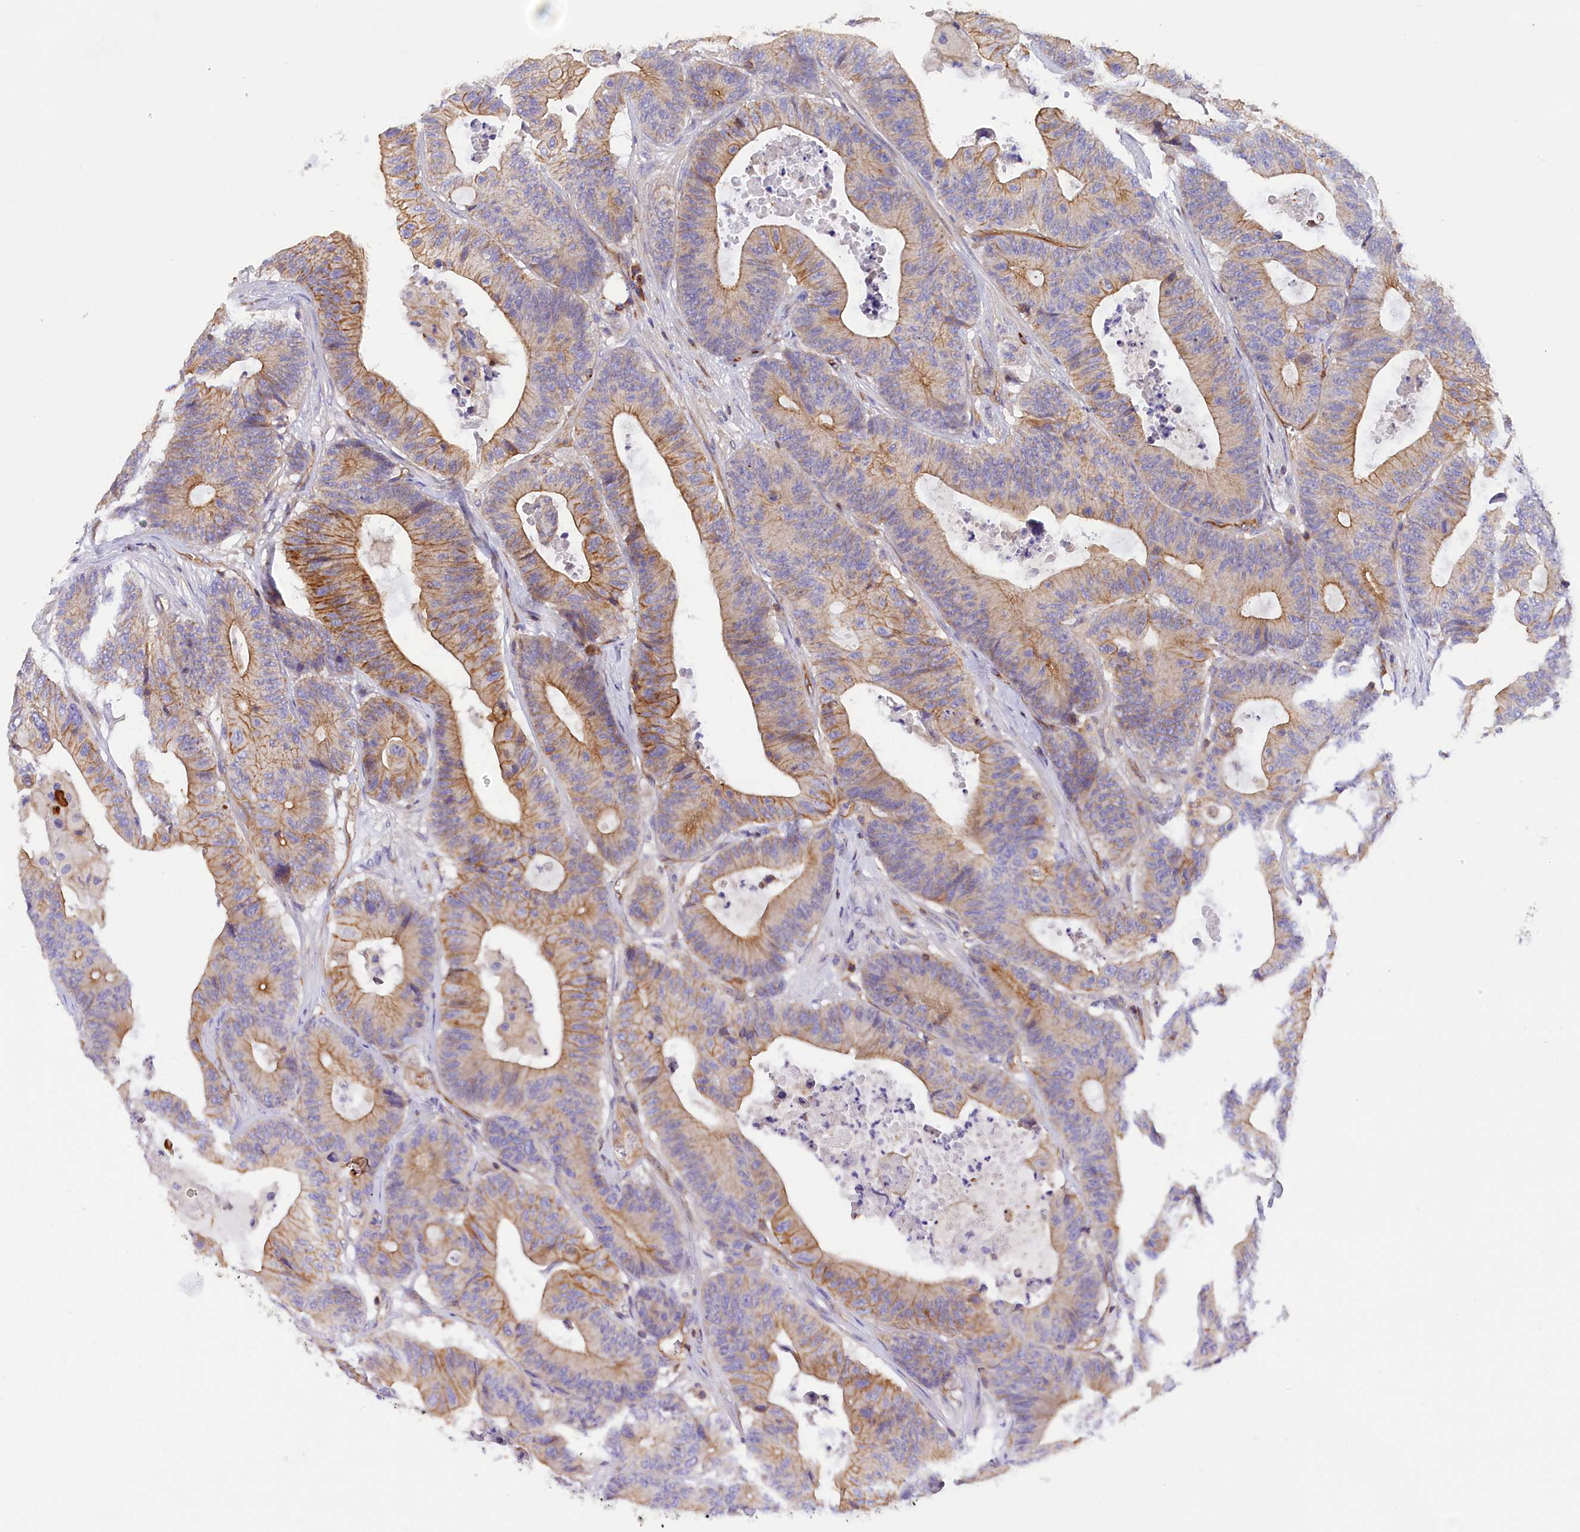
{"staining": {"intensity": "moderate", "quantity": "25%-75%", "location": "cytoplasmic/membranous"}, "tissue": "colorectal cancer", "cell_type": "Tumor cells", "image_type": "cancer", "snomed": [{"axis": "morphology", "description": "Adenocarcinoma, NOS"}, {"axis": "topography", "description": "Colon"}], "caption": "IHC image of human colorectal adenocarcinoma stained for a protein (brown), which exhibits medium levels of moderate cytoplasmic/membranous staining in approximately 25%-75% of tumor cells.", "gene": "FAM193A", "patient": {"sex": "female", "age": 84}}